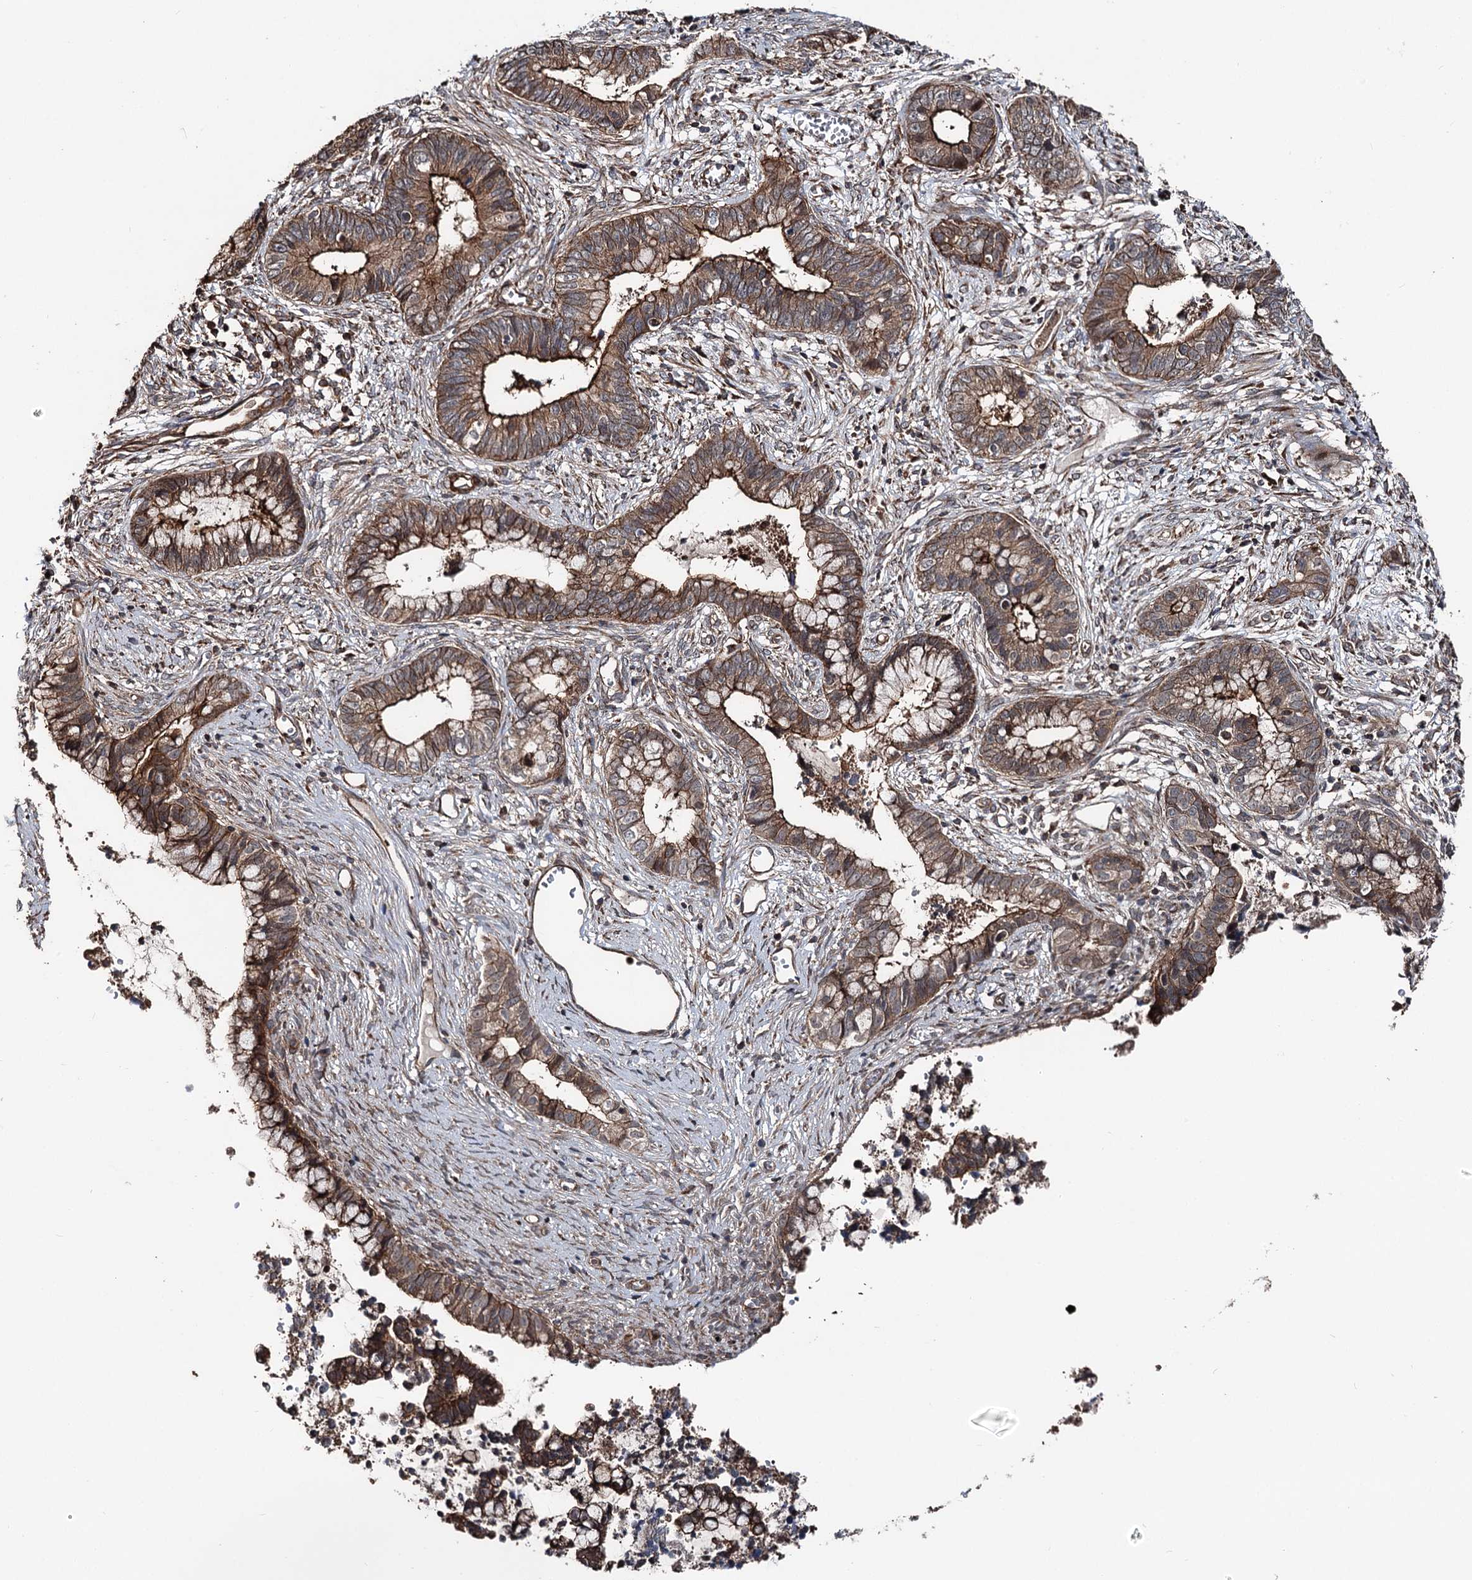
{"staining": {"intensity": "moderate", "quantity": ">75%", "location": "cytoplasmic/membranous"}, "tissue": "cervical cancer", "cell_type": "Tumor cells", "image_type": "cancer", "snomed": [{"axis": "morphology", "description": "Adenocarcinoma, NOS"}, {"axis": "topography", "description": "Cervix"}], "caption": "Moderate cytoplasmic/membranous protein positivity is seen in approximately >75% of tumor cells in cervical cancer. Nuclei are stained in blue.", "gene": "ITFG2", "patient": {"sex": "female", "age": 44}}